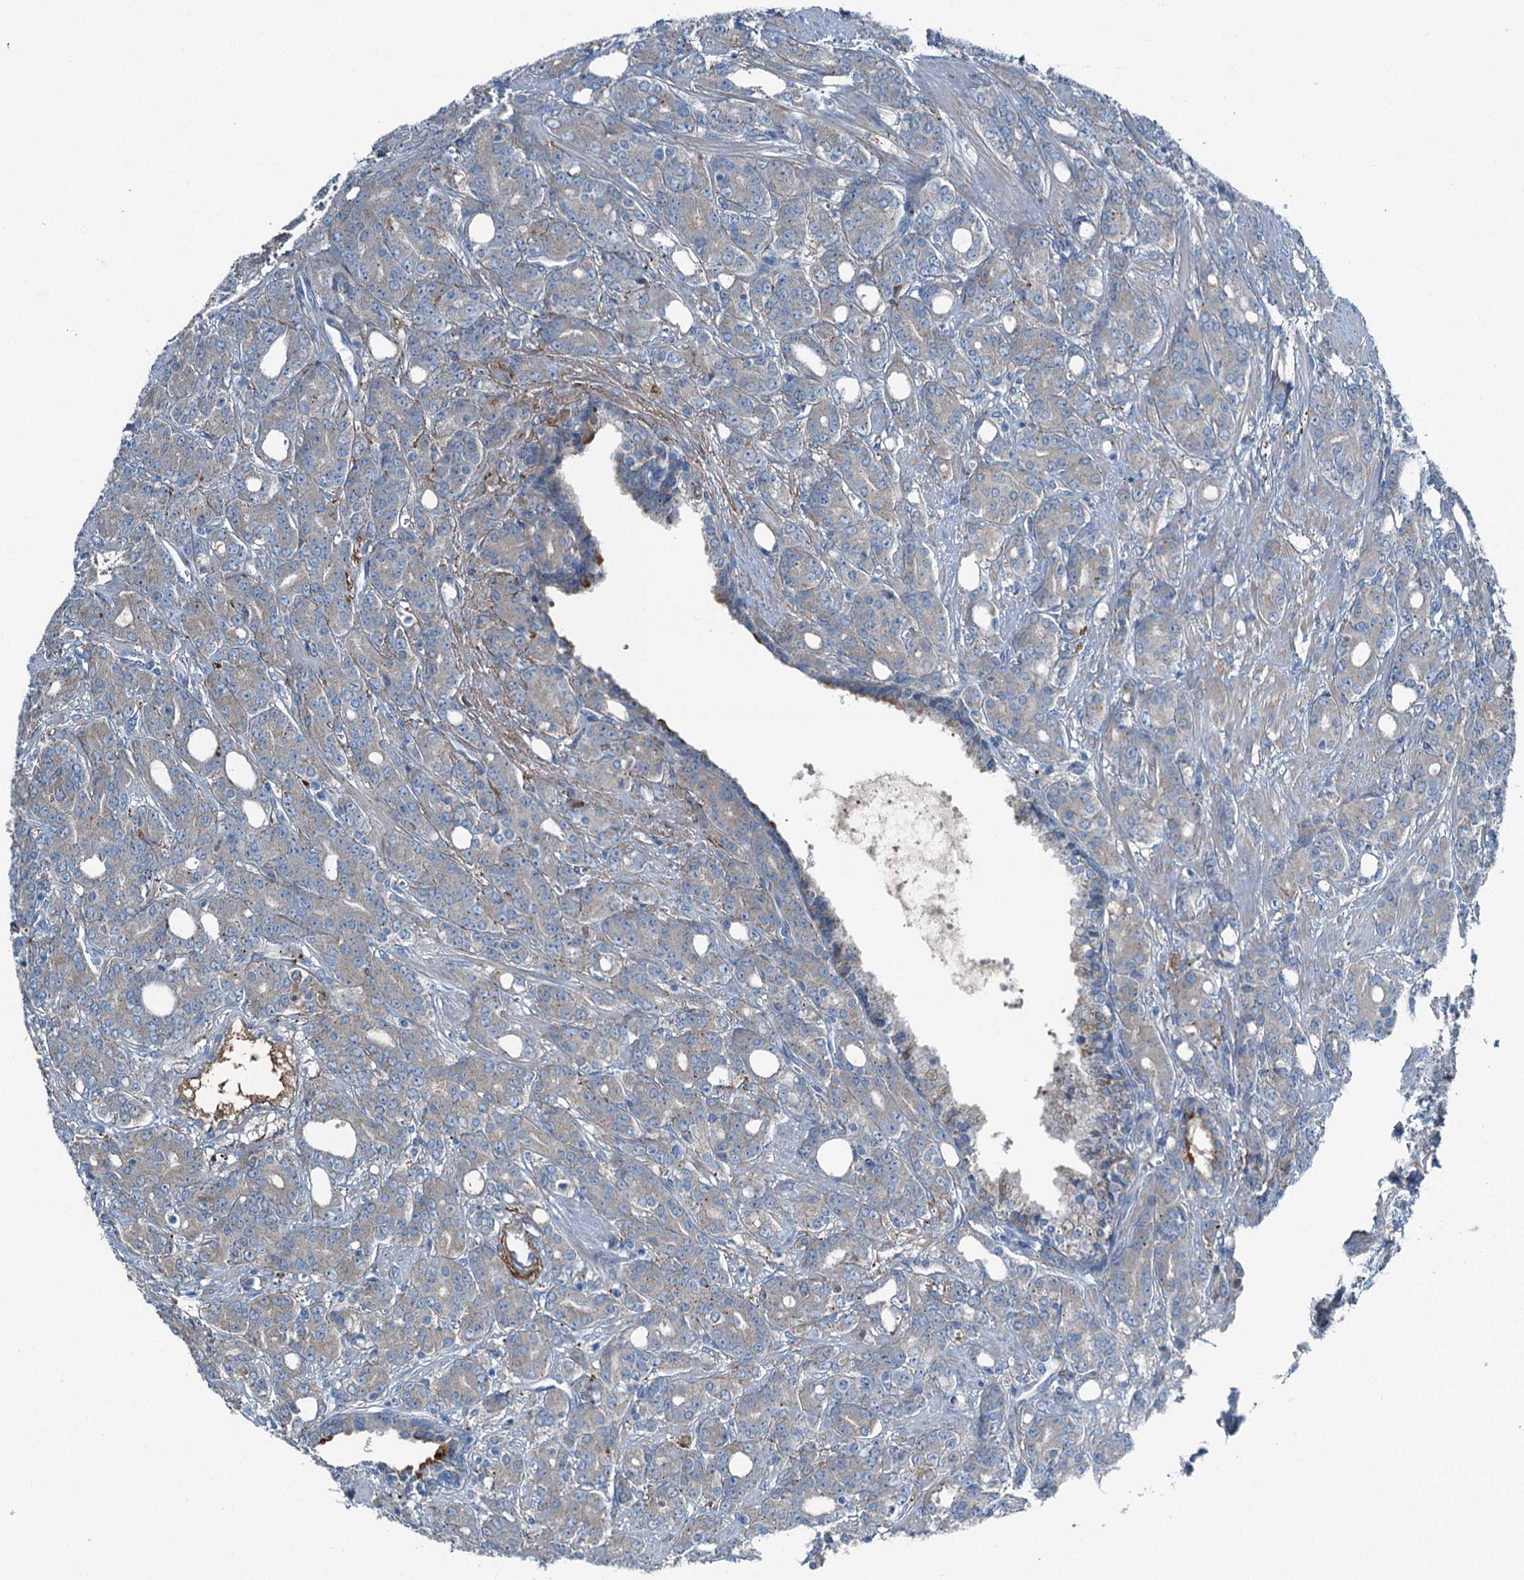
{"staining": {"intensity": "negative", "quantity": "none", "location": "none"}, "tissue": "prostate cancer", "cell_type": "Tumor cells", "image_type": "cancer", "snomed": [{"axis": "morphology", "description": "Adenocarcinoma, High grade"}, {"axis": "topography", "description": "Prostate"}], "caption": "The photomicrograph reveals no staining of tumor cells in high-grade adenocarcinoma (prostate). The staining is performed using DAB brown chromogen with nuclei counter-stained in using hematoxylin.", "gene": "AXL", "patient": {"sex": "male", "age": 62}}